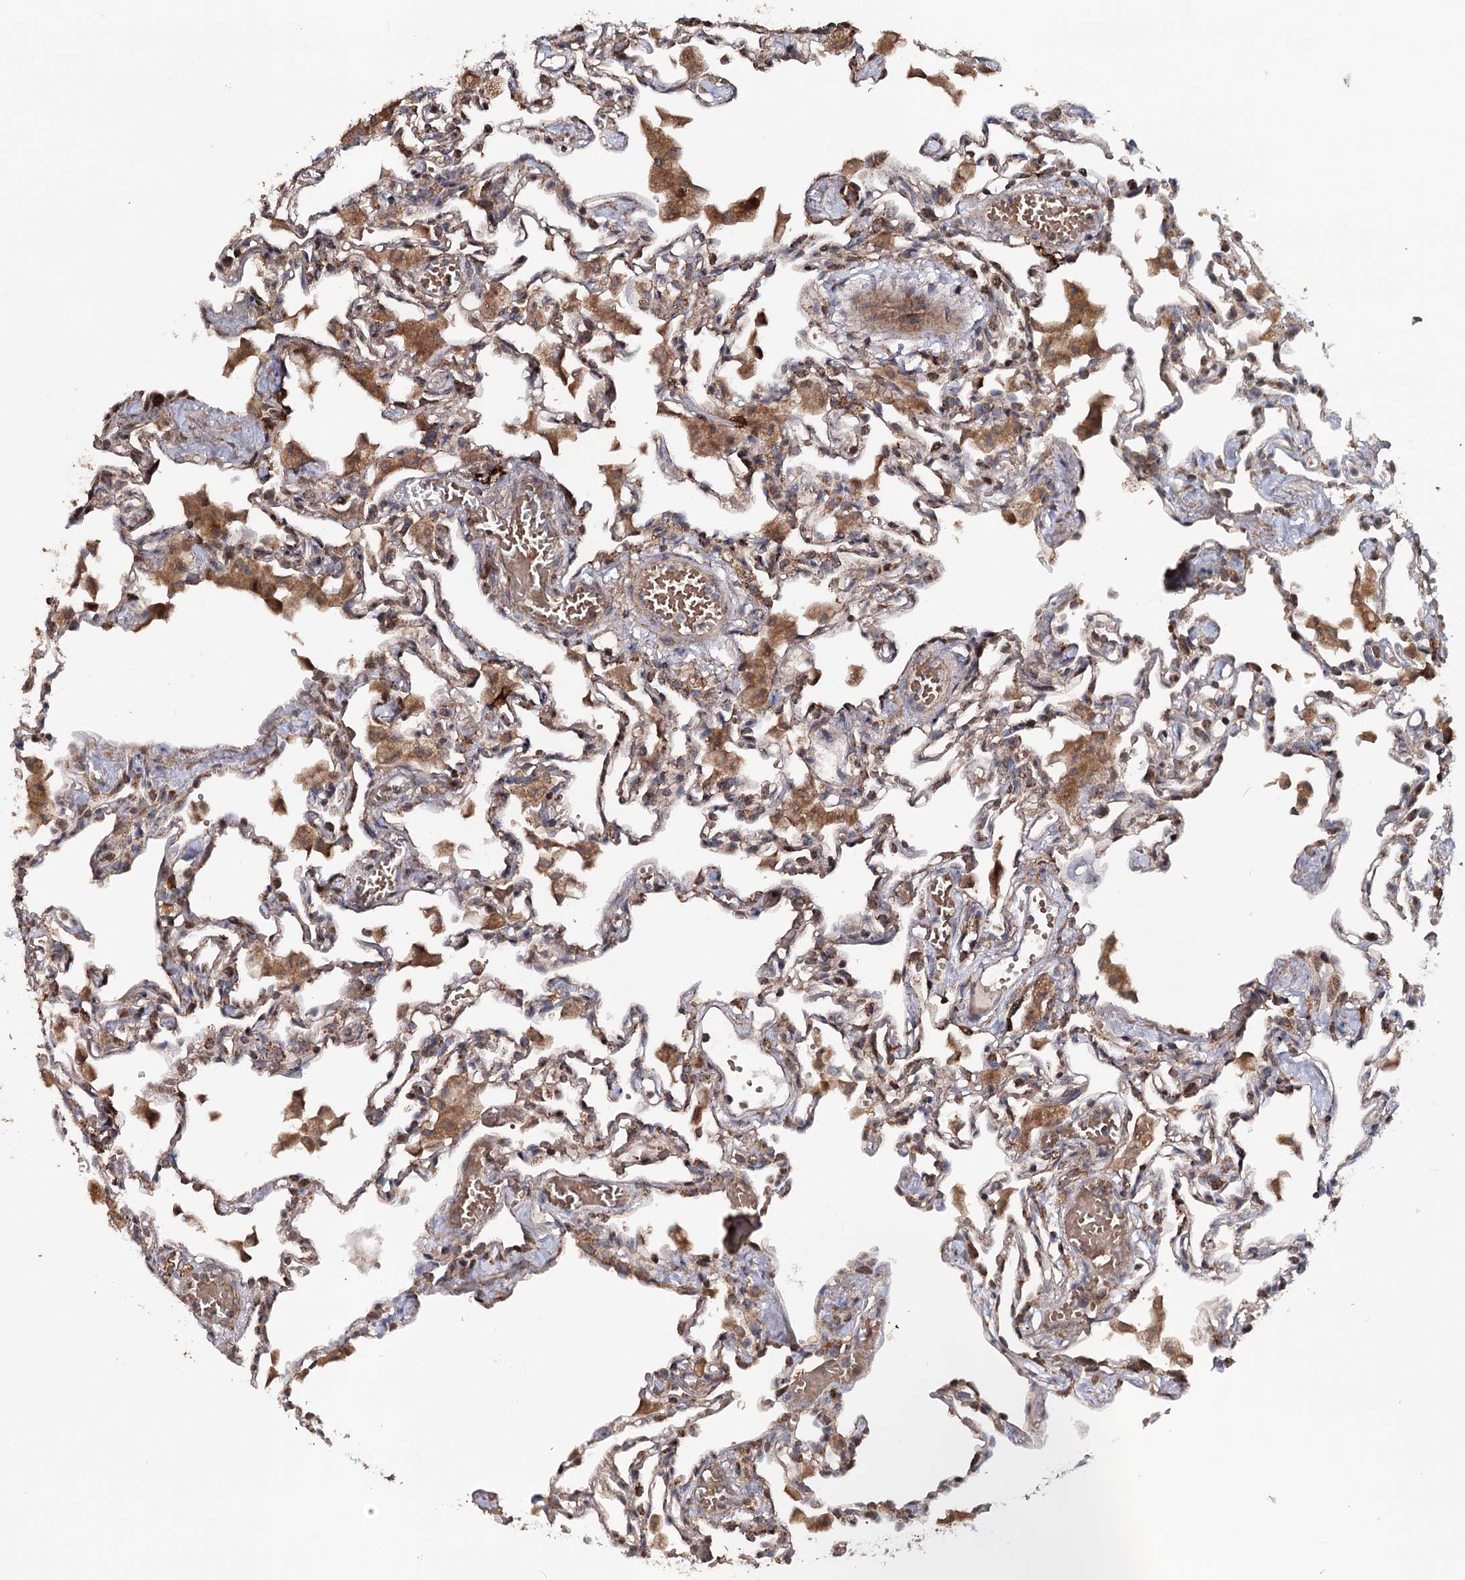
{"staining": {"intensity": "moderate", "quantity": "25%-75%", "location": "cytoplasmic/membranous"}, "tissue": "lung", "cell_type": "Alveolar cells", "image_type": "normal", "snomed": [{"axis": "morphology", "description": "Normal tissue, NOS"}, {"axis": "topography", "description": "Bronchus"}, {"axis": "topography", "description": "Lung"}], "caption": "High-power microscopy captured an IHC micrograph of benign lung, revealing moderate cytoplasmic/membranous positivity in approximately 25%-75% of alveolar cells.", "gene": "MINDY3", "patient": {"sex": "female", "age": 49}}